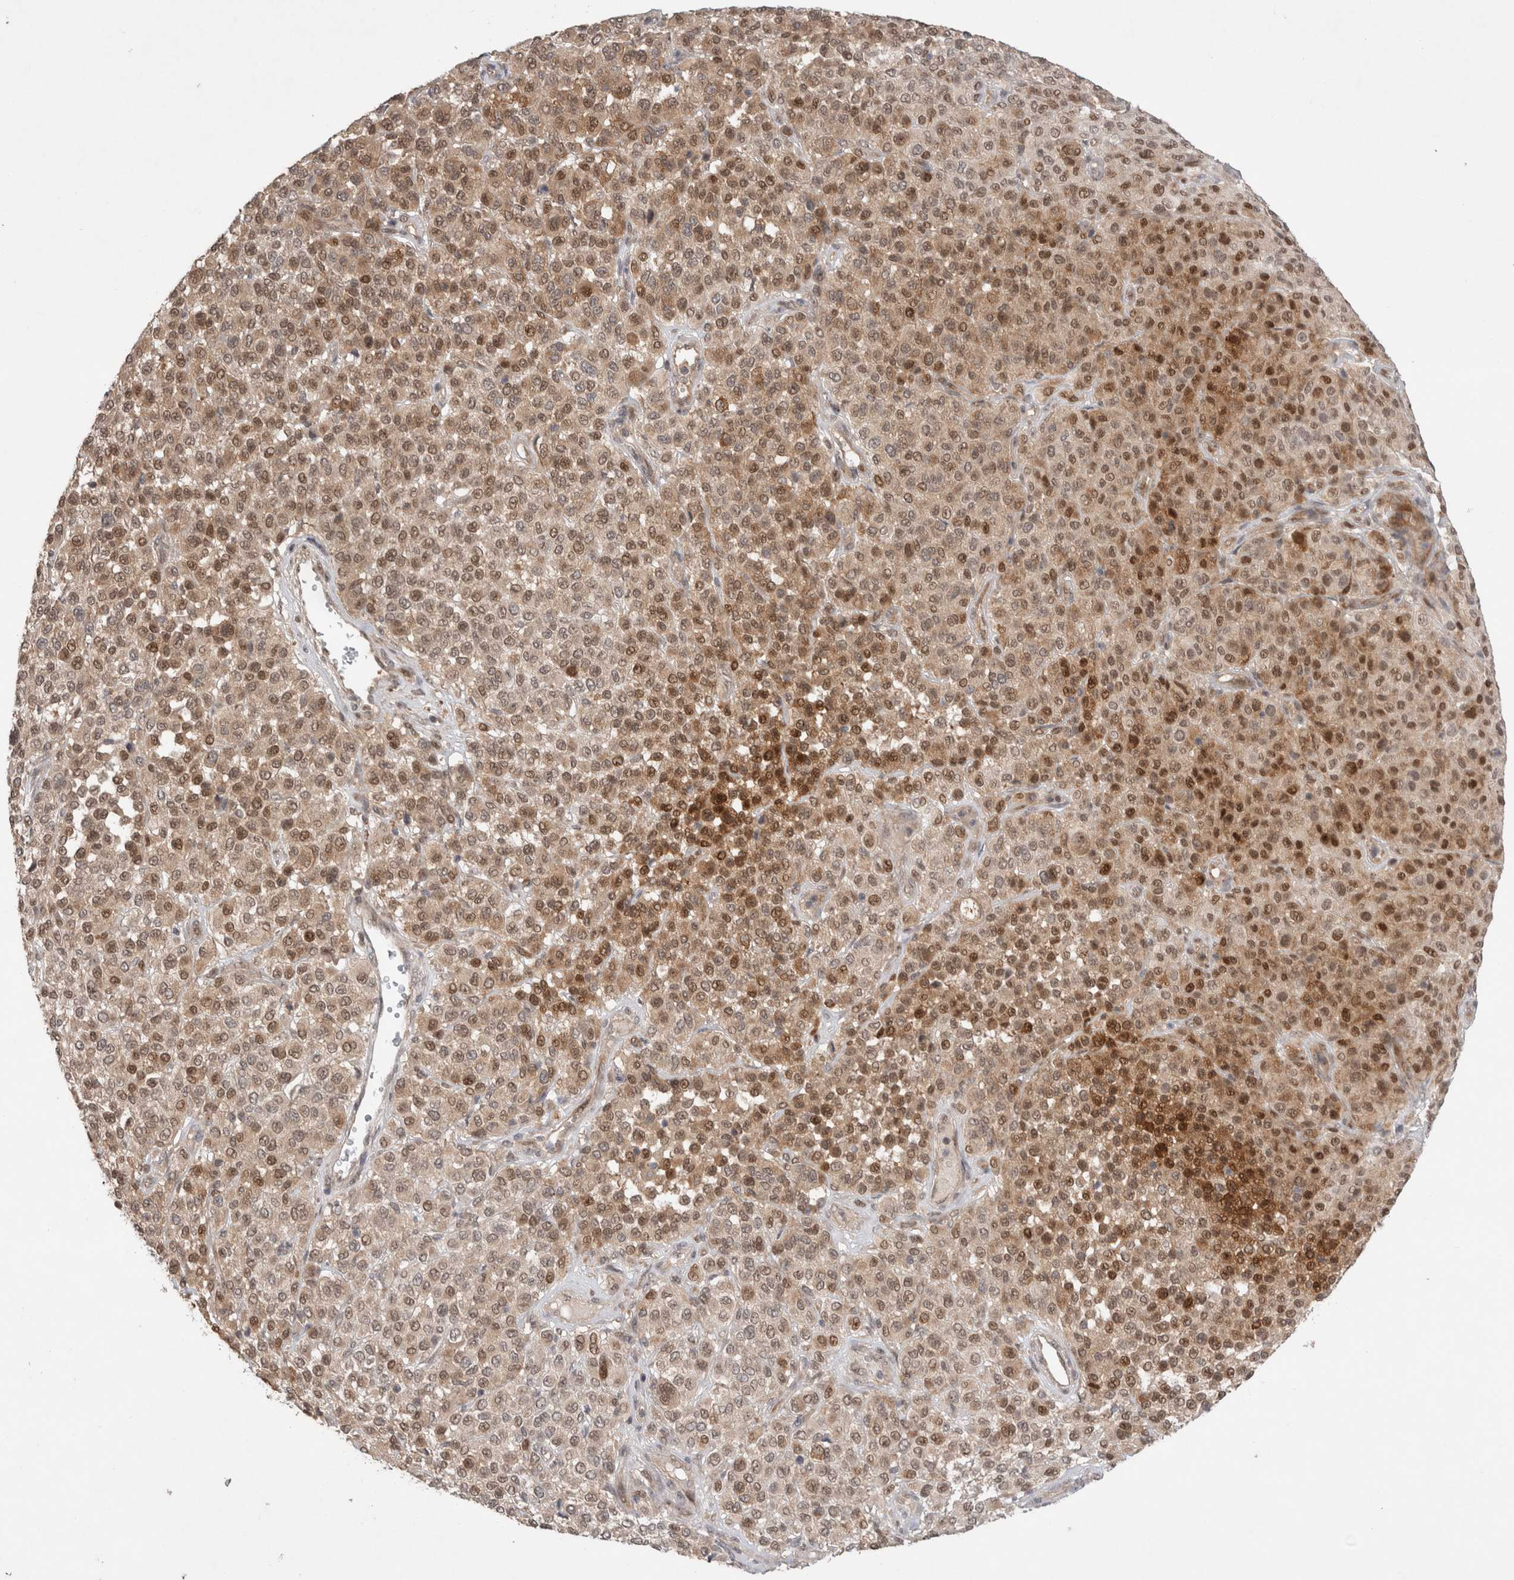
{"staining": {"intensity": "moderate", "quantity": ">75%", "location": "cytoplasmic/membranous,nuclear"}, "tissue": "melanoma", "cell_type": "Tumor cells", "image_type": "cancer", "snomed": [{"axis": "morphology", "description": "Malignant melanoma, Metastatic site"}, {"axis": "topography", "description": "Pancreas"}], "caption": "Immunohistochemical staining of melanoma demonstrates medium levels of moderate cytoplasmic/membranous and nuclear expression in approximately >75% of tumor cells. (IHC, brightfield microscopy, high magnification).", "gene": "SLC29A1", "patient": {"sex": "female", "age": 30}}